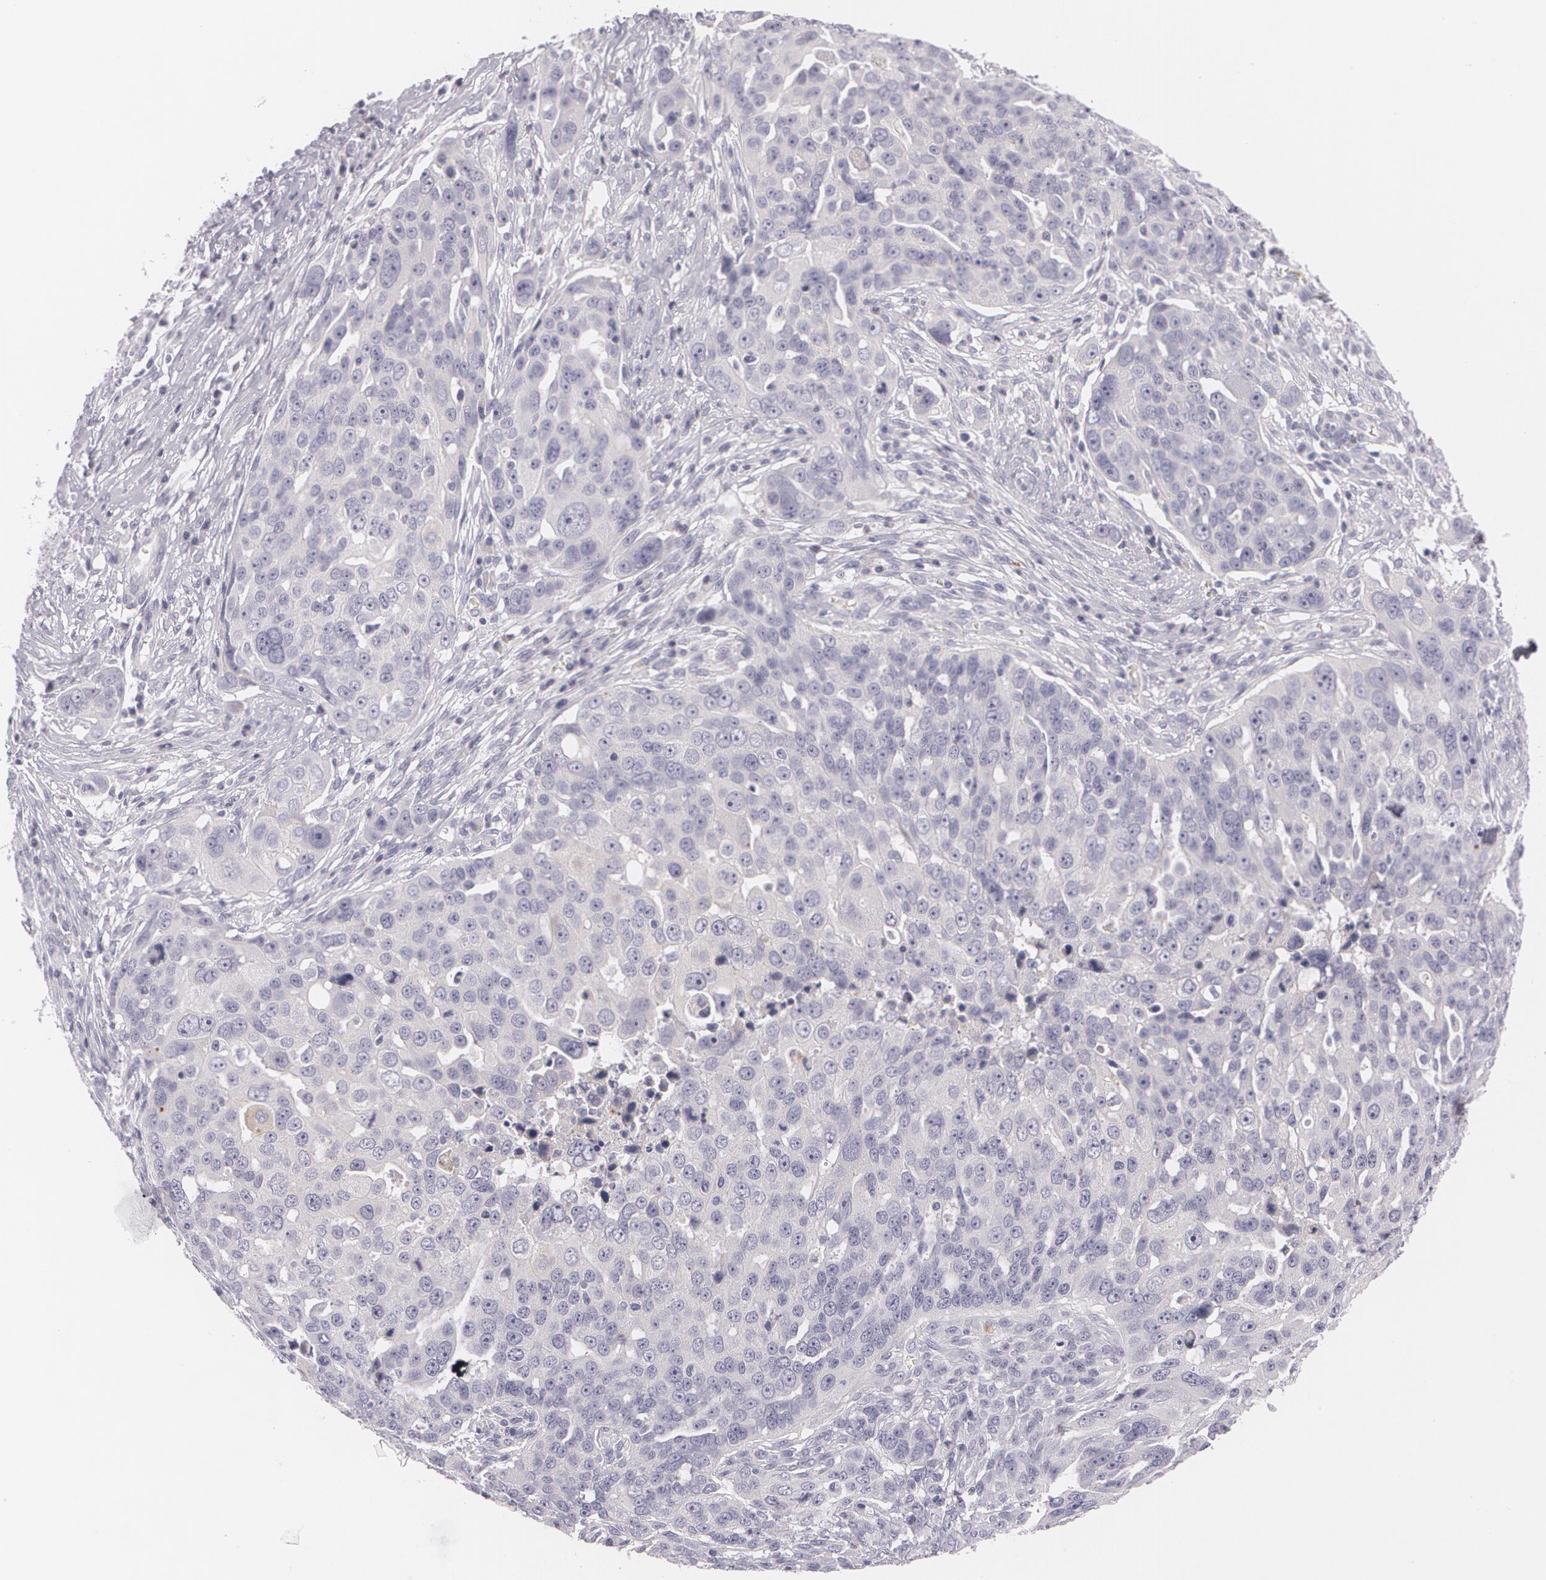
{"staining": {"intensity": "negative", "quantity": "none", "location": "none"}, "tissue": "ovarian cancer", "cell_type": "Tumor cells", "image_type": "cancer", "snomed": [{"axis": "morphology", "description": "Carcinoma, endometroid"}, {"axis": "topography", "description": "Ovary"}], "caption": "High power microscopy micrograph of an IHC photomicrograph of ovarian endometroid carcinoma, revealing no significant staining in tumor cells.", "gene": "FAM181A", "patient": {"sex": "female", "age": 75}}